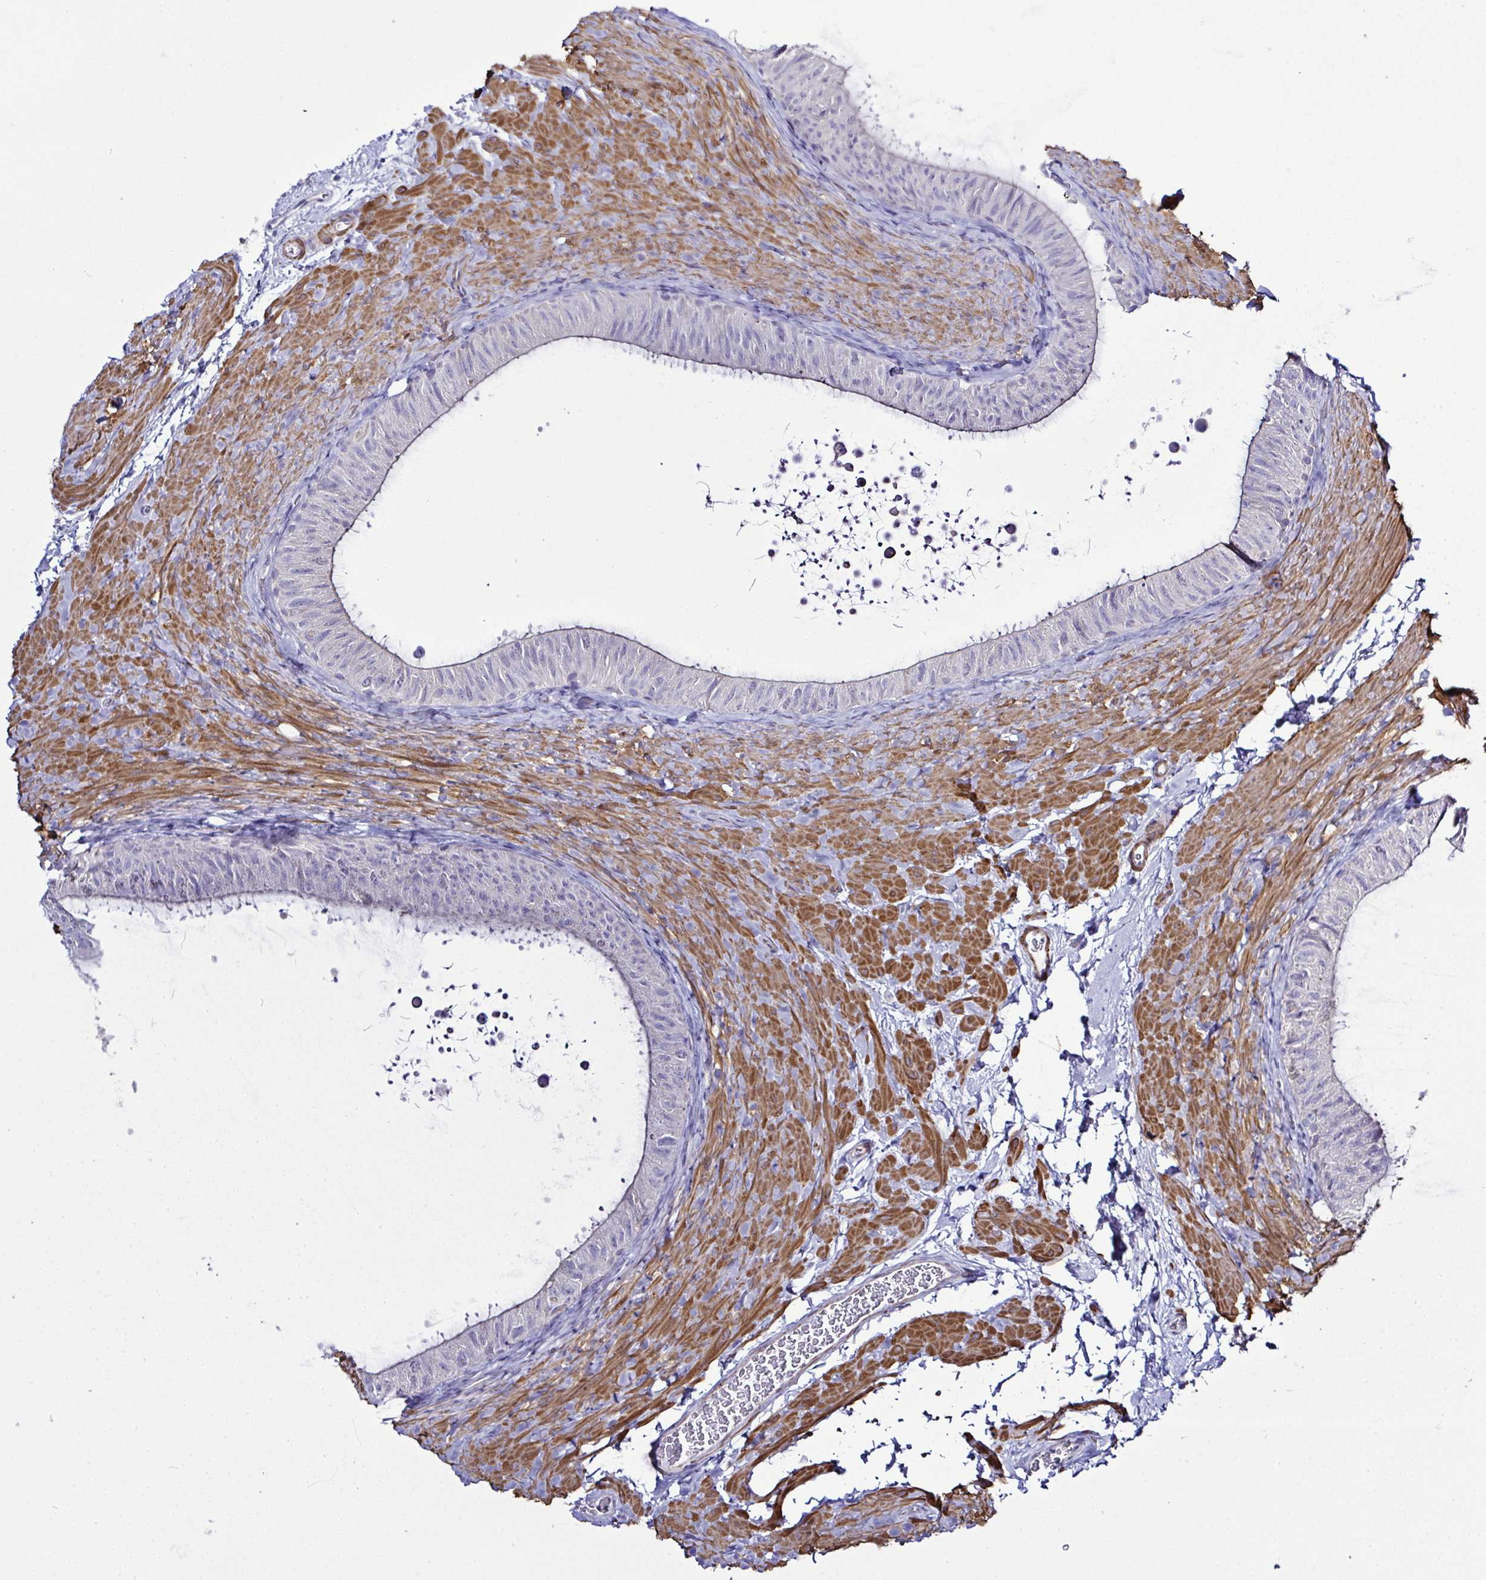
{"staining": {"intensity": "negative", "quantity": "none", "location": "none"}, "tissue": "epididymis", "cell_type": "Glandular cells", "image_type": "normal", "snomed": [{"axis": "morphology", "description": "Normal tissue, NOS"}, {"axis": "topography", "description": "Epididymis, spermatic cord, NOS"}, {"axis": "topography", "description": "Epididymis"}], "caption": "Histopathology image shows no protein expression in glandular cells of normal epididymis. (Stains: DAB (3,3'-diaminobenzidine) immunohistochemistry (IHC) with hematoxylin counter stain, Microscopy: brightfield microscopy at high magnification).", "gene": "MED11", "patient": {"sex": "male", "age": 31}}